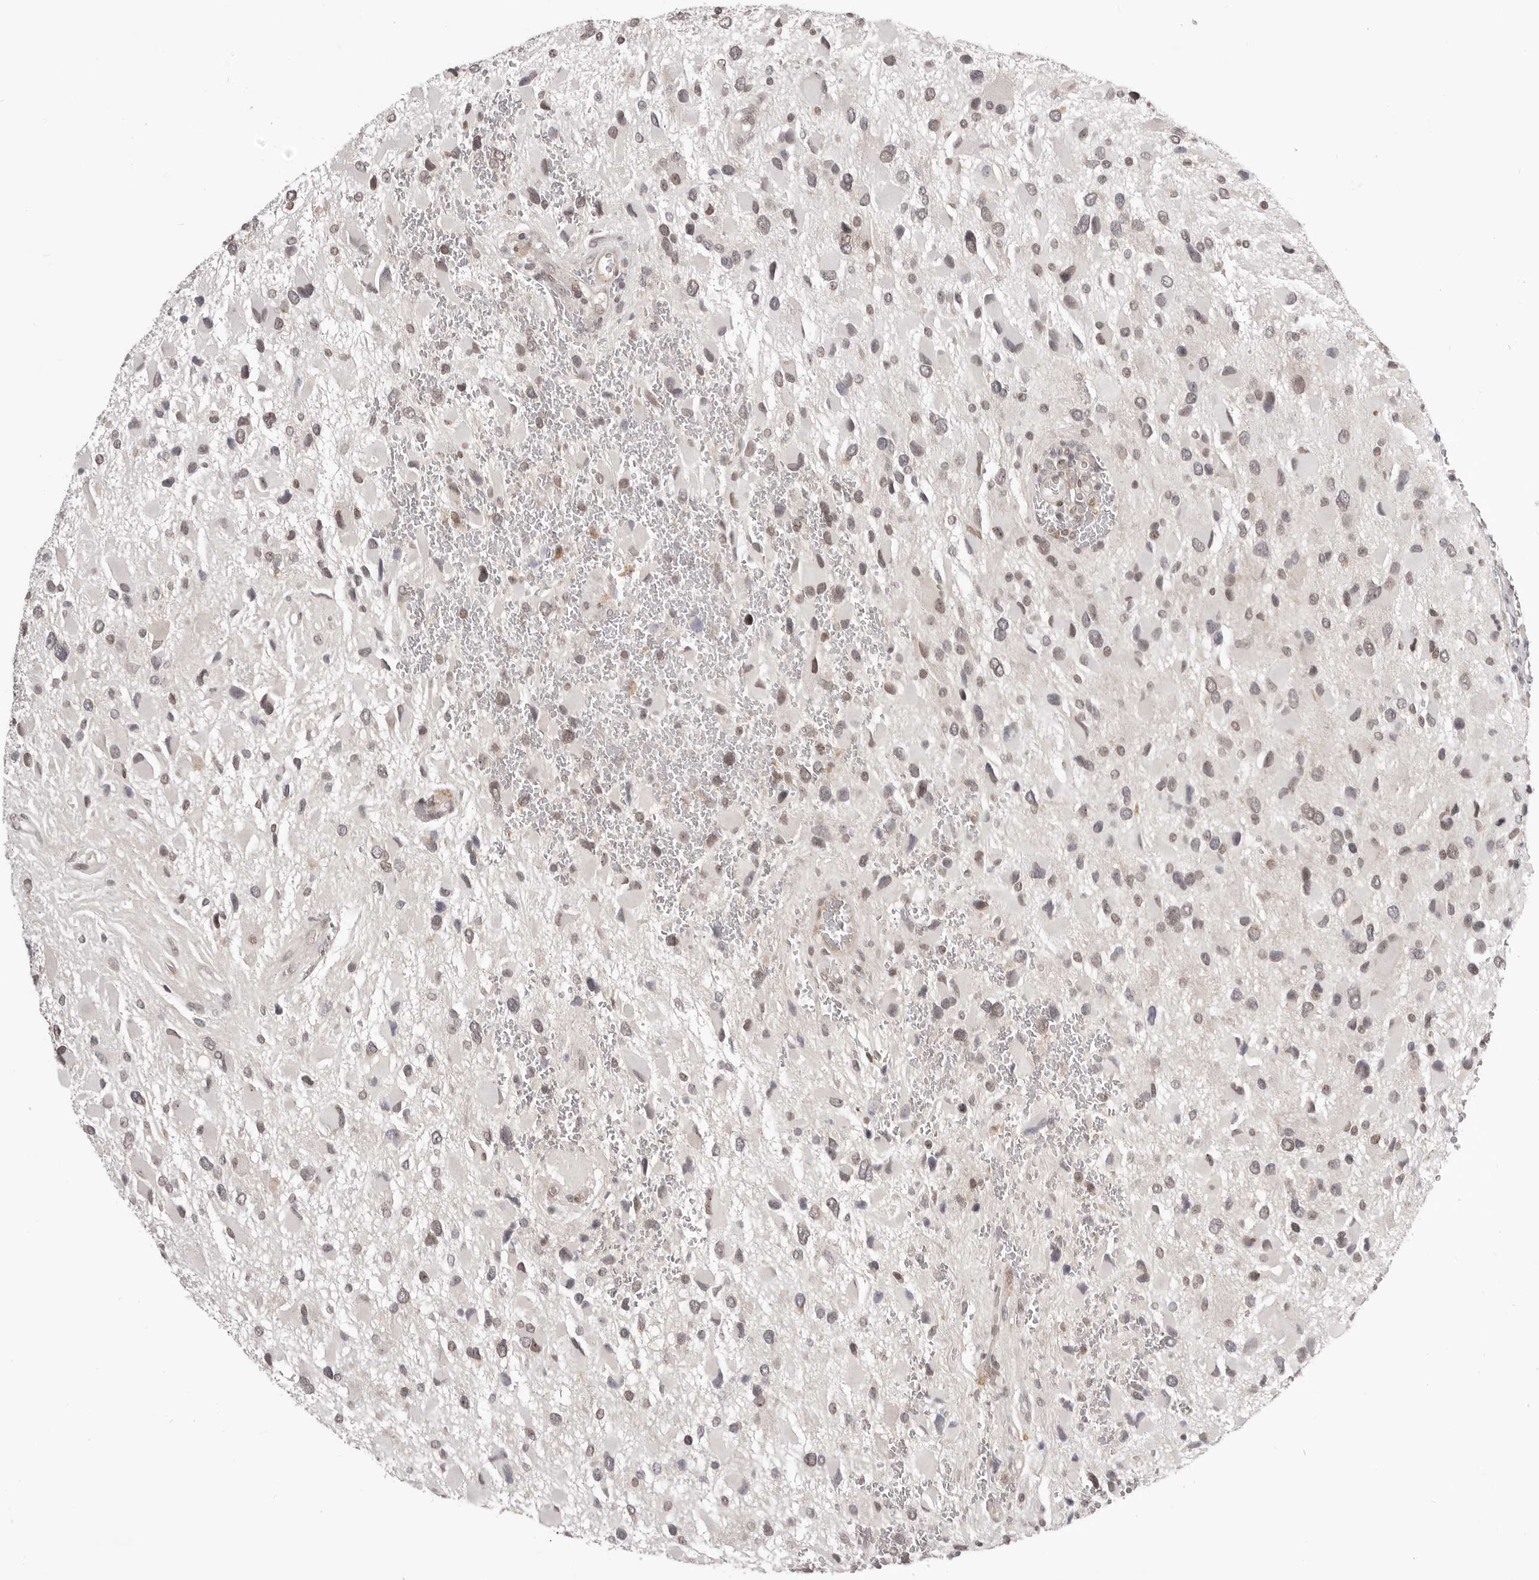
{"staining": {"intensity": "weak", "quantity": "<25%", "location": "nuclear"}, "tissue": "glioma", "cell_type": "Tumor cells", "image_type": "cancer", "snomed": [{"axis": "morphology", "description": "Glioma, malignant, High grade"}, {"axis": "topography", "description": "Brain"}], "caption": "Glioma was stained to show a protein in brown. There is no significant expression in tumor cells.", "gene": "RNF2", "patient": {"sex": "male", "age": 53}}